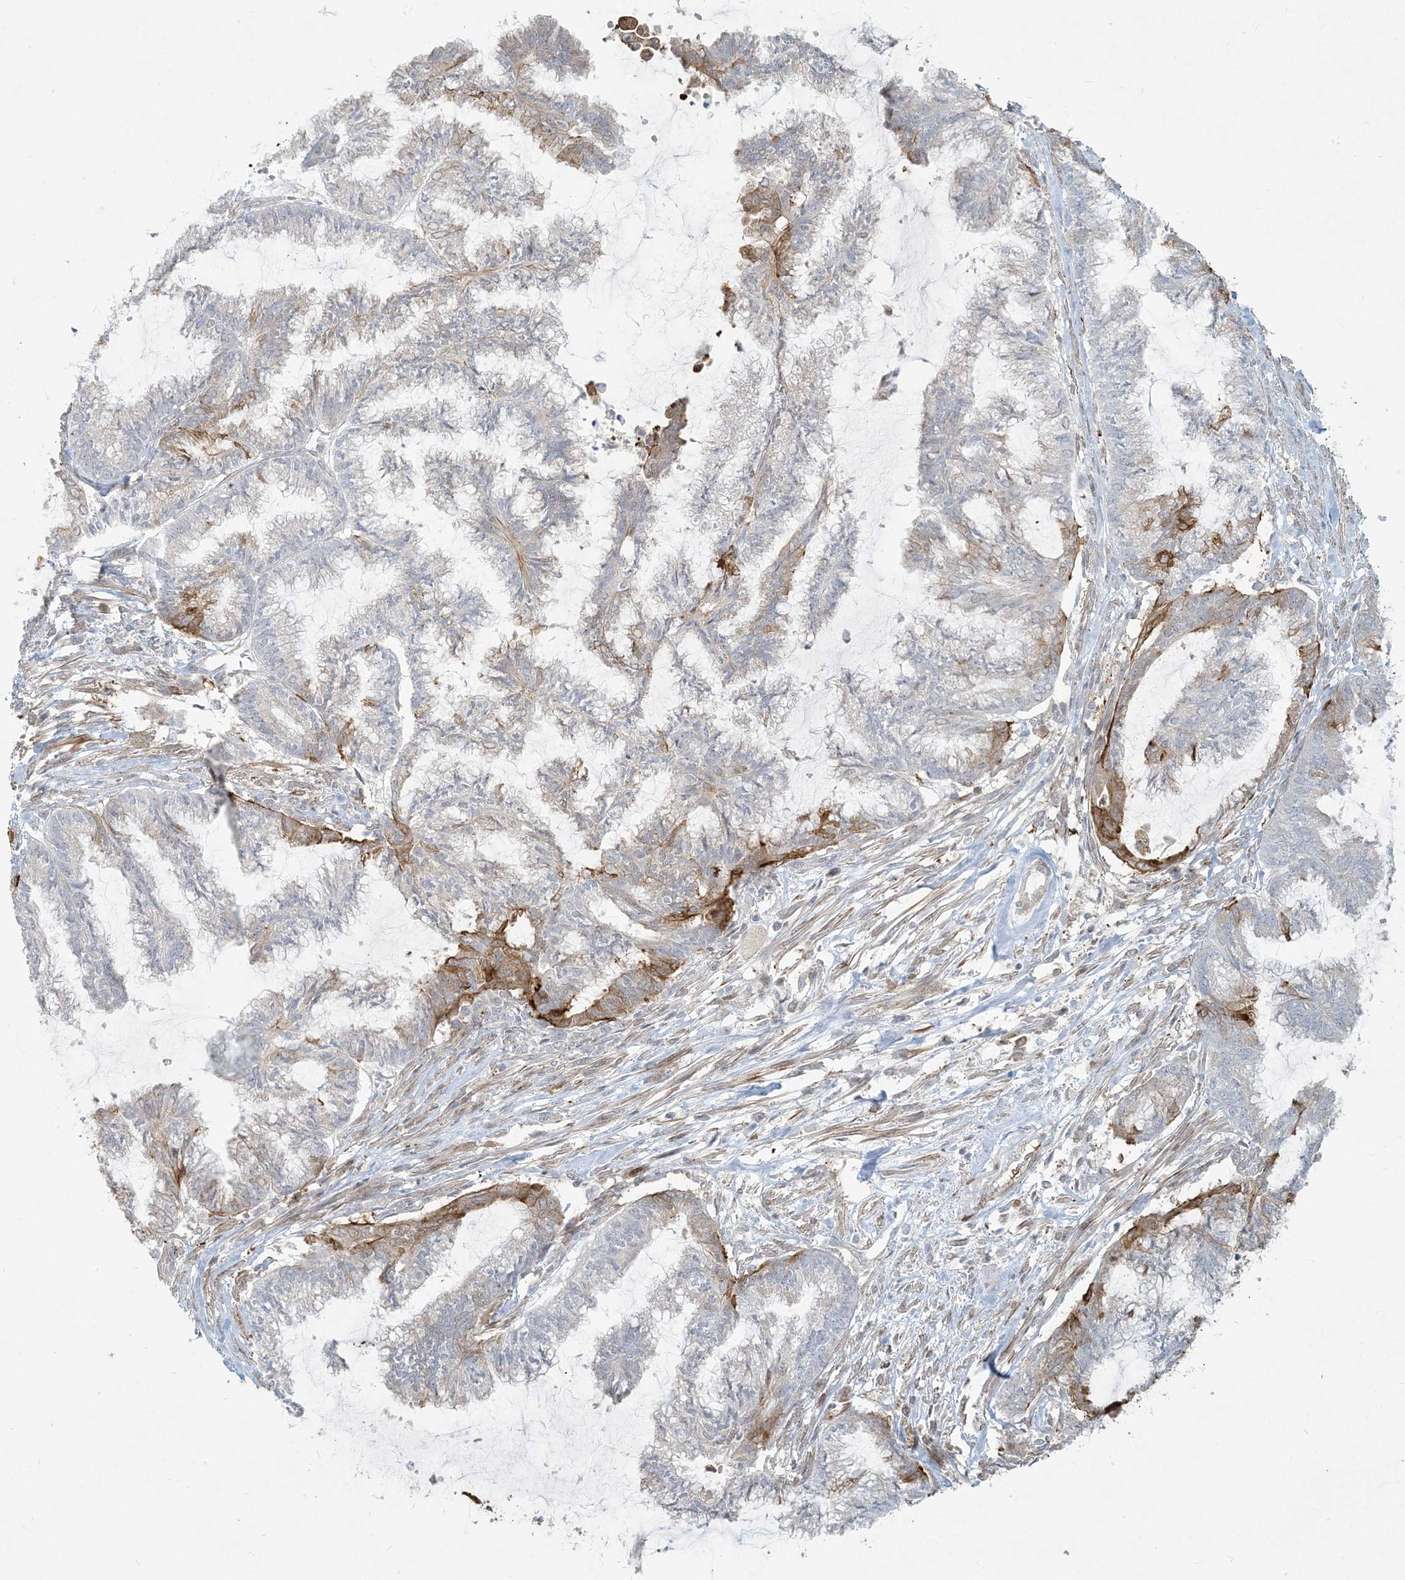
{"staining": {"intensity": "moderate", "quantity": "<25%", "location": "cytoplasmic/membranous"}, "tissue": "endometrial cancer", "cell_type": "Tumor cells", "image_type": "cancer", "snomed": [{"axis": "morphology", "description": "Adenocarcinoma, NOS"}, {"axis": "topography", "description": "Endometrium"}], "caption": "Adenocarcinoma (endometrial) tissue shows moderate cytoplasmic/membranous expression in about <25% of tumor cells", "gene": "BCORL1", "patient": {"sex": "female", "age": 86}}